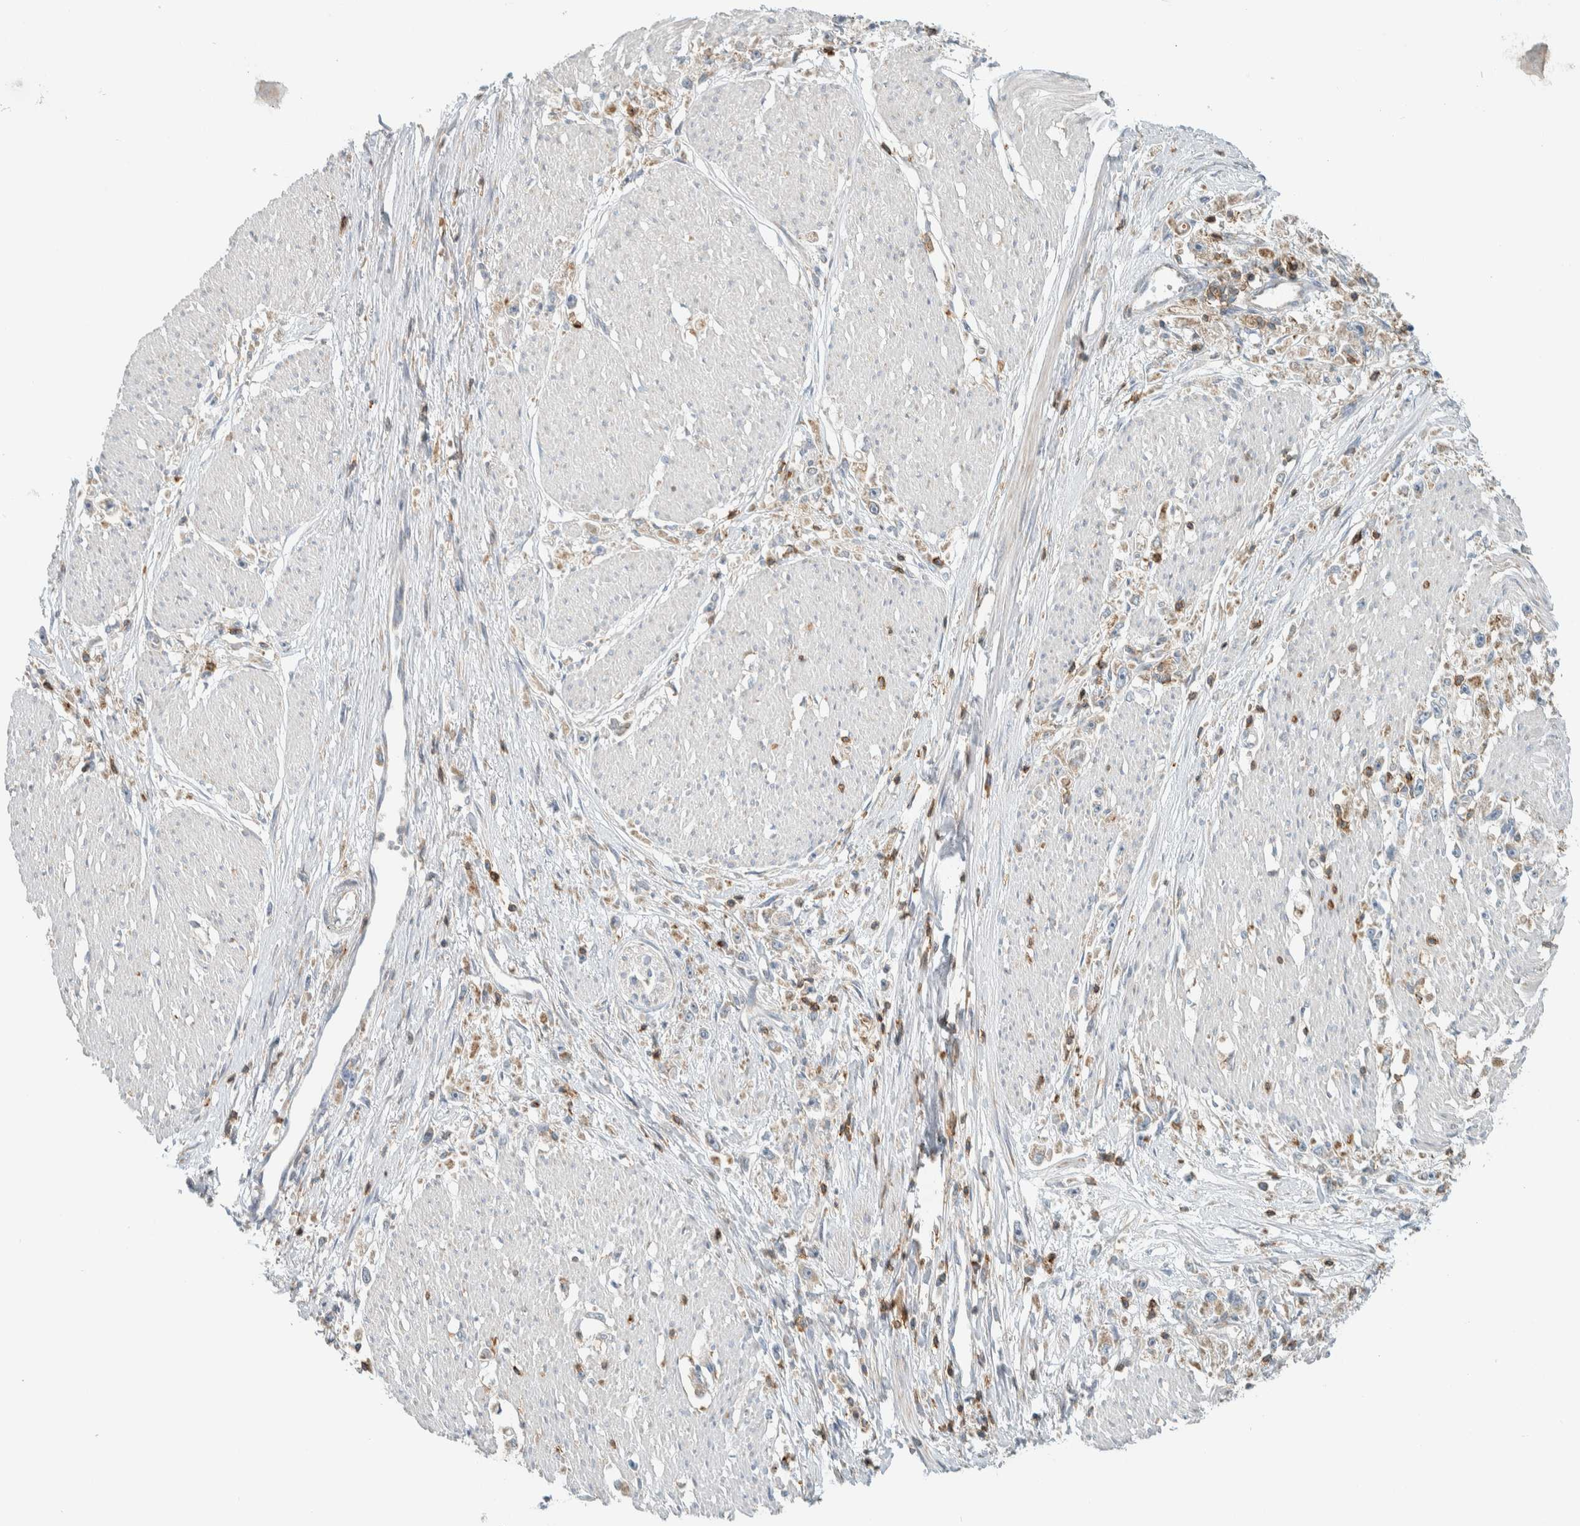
{"staining": {"intensity": "weak", "quantity": "<25%", "location": "cytoplasmic/membranous"}, "tissue": "stomach cancer", "cell_type": "Tumor cells", "image_type": "cancer", "snomed": [{"axis": "morphology", "description": "Adenocarcinoma, NOS"}, {"axis": "topography", "description": "Stomach"}], "caption": "Stomach adenocarcinoma was stained to show a protein in brown. There is no significant positivity in tumor cells.", "gene": "CCDC57", "patient": {"sex": "female", "age": 59}}